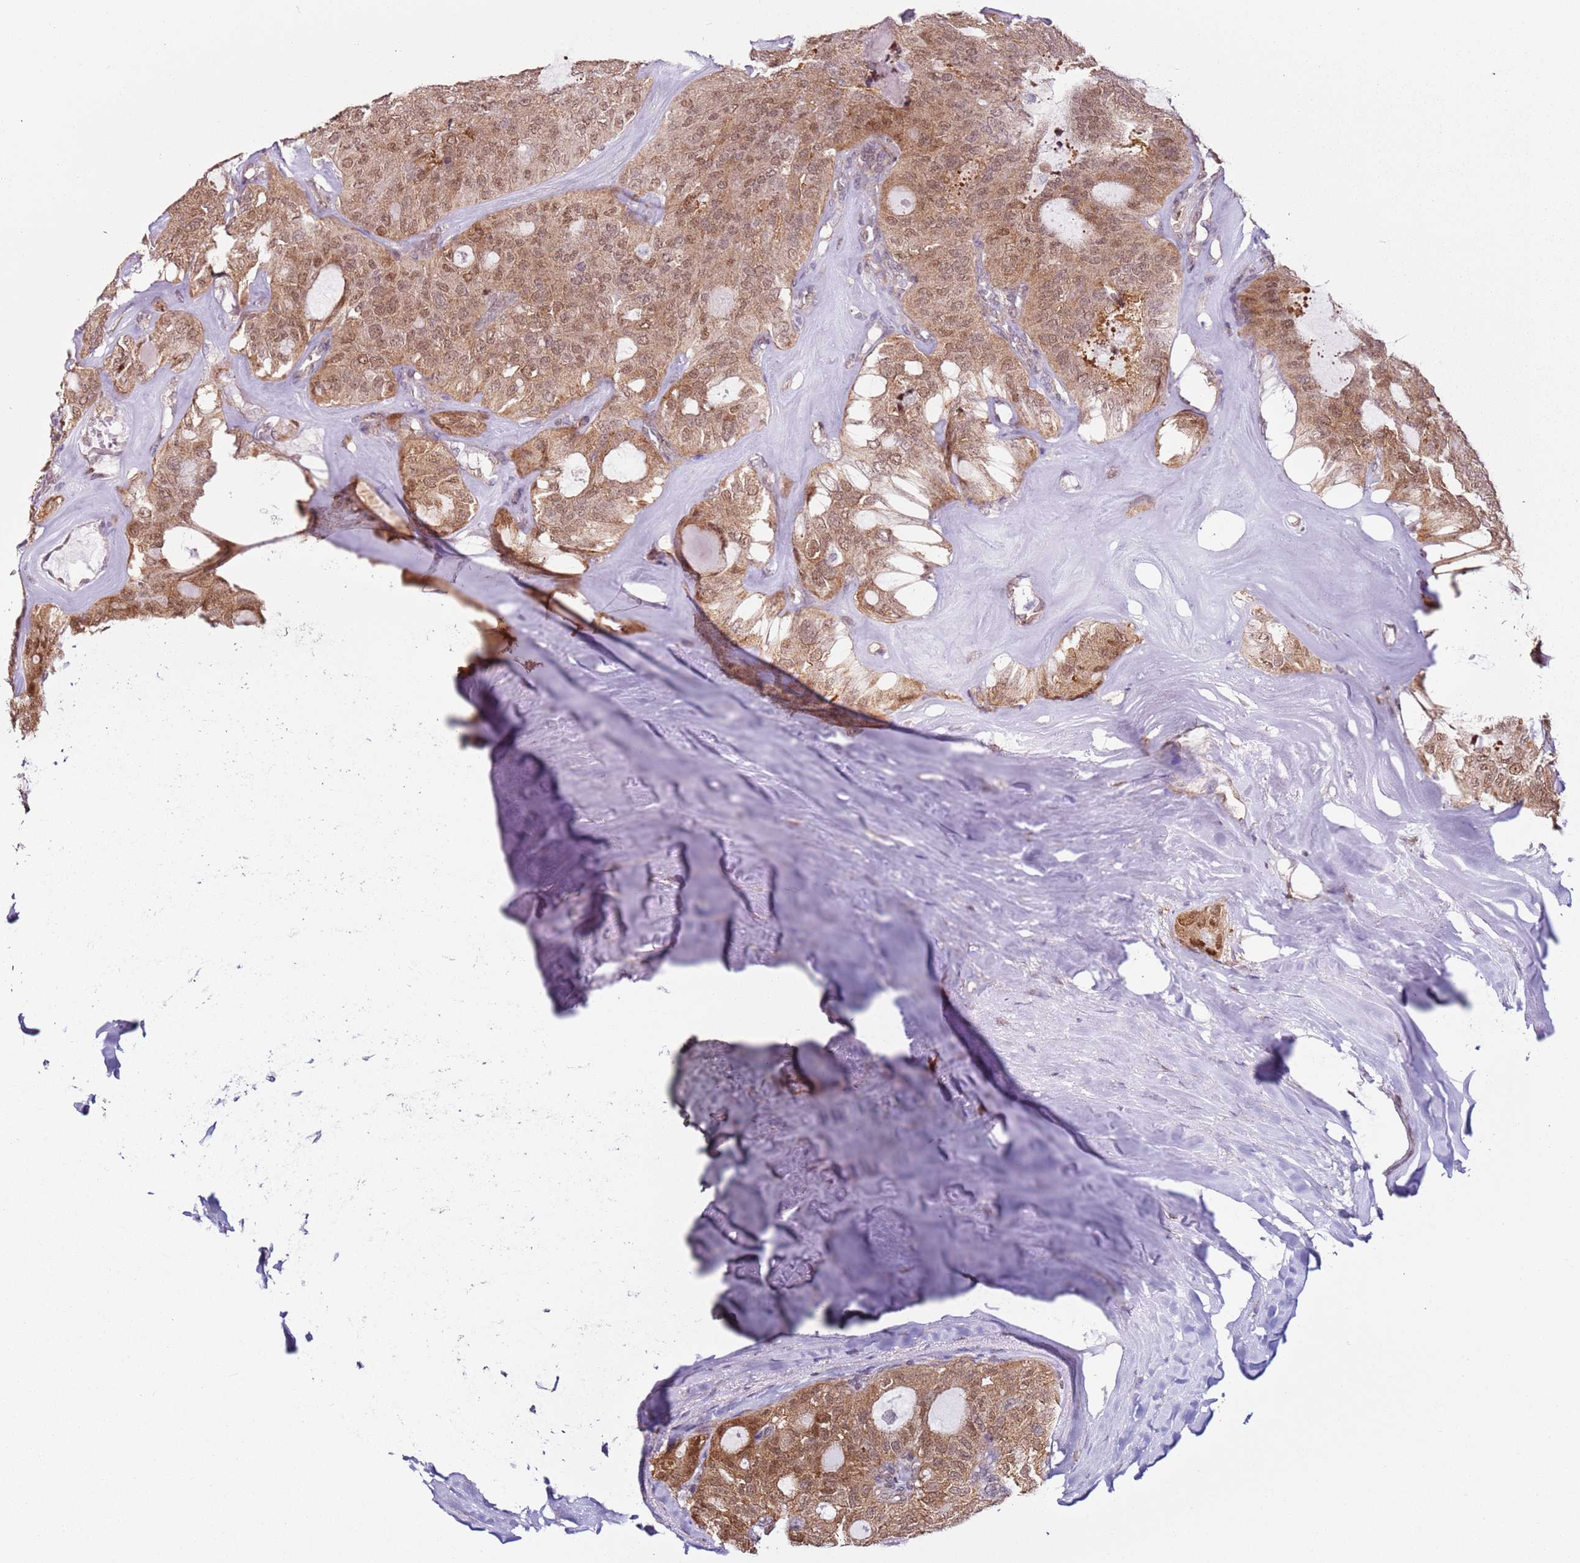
{"staining": {"intensity": "moderate", "quantity": ">75%", "location": "cytoplasmic/membranous,nuclear"}, "tissue": "thyroid cancer", "cell_type": "Tumor cells", "image_type": "cancer", "snomed": [{"axis": "morphology", "description": "Follicular adenoma carcinoma, NOS"}, {"axis": "topography", "description": "Thyroid gland"}], "caption": "About >75% of tumor cells in human thyroid follicular adenoma carcinoma exhibit moderate cytoplasmic/membranous and nuclear protein expression as visualized by brown immunohistochemical staining.", "gene": "PSMD4", "patient": {"sex": "male", "age": 75}}